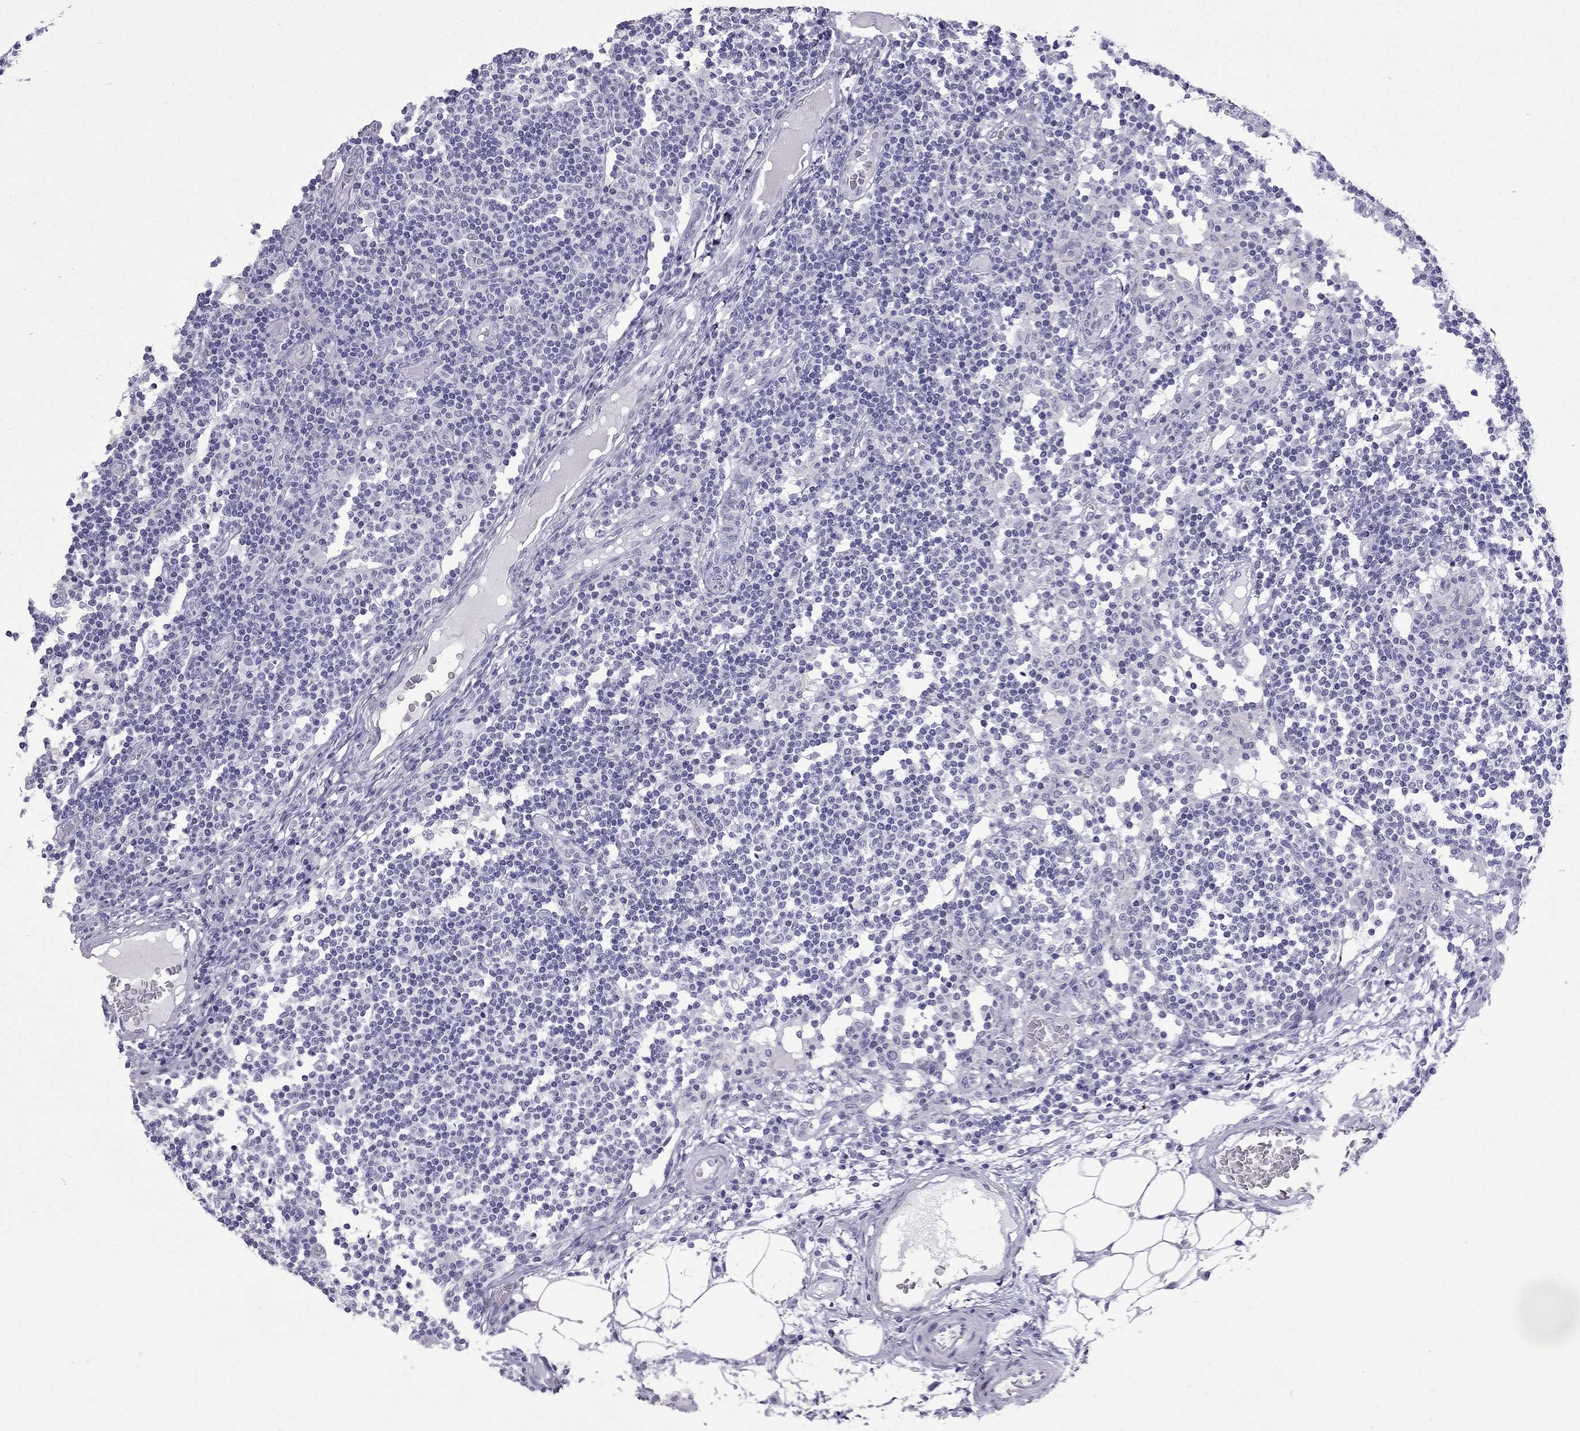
{"staining": {"intensity": "negative", "quantity": "none", "location": "none"}, "tissue": "lymph node", "cell_type": "Non-germinal center cells", "image_type": "normal", "snomed": [{"axis": "morphology", "description": "Normal tissue, NOS"}, {"axis": "topography", "description": "Lymph node"}], "caption": "Image shows no protein positivity in non-germinal center cells of normal lymph node.", "gene": "GJA8", "patient": {"sex": "female", "age": 72}}